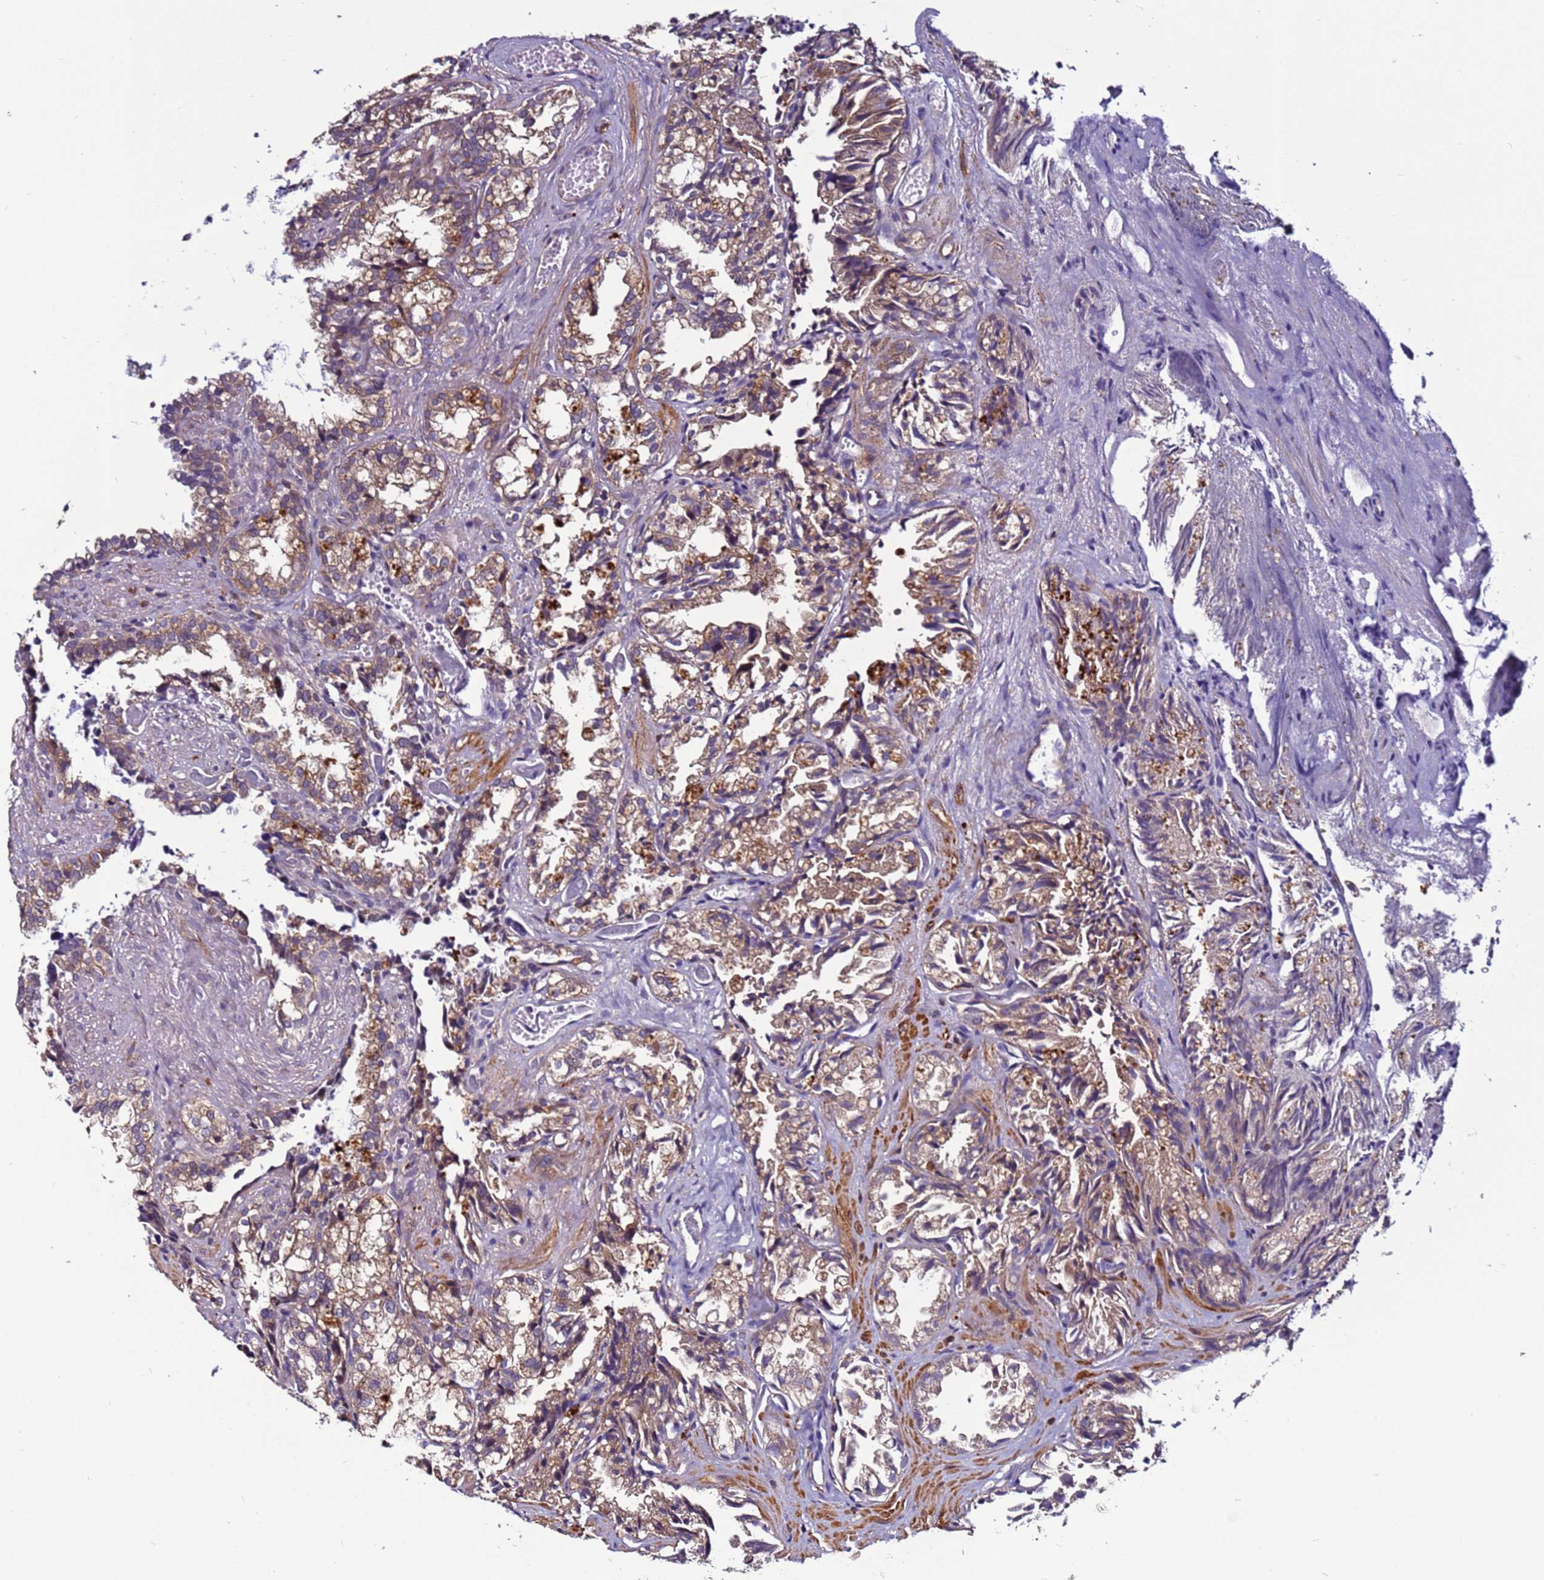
{"staining": {"intensity": "moderate", "quantity": "25%-75%", "location": "cytoplasmic/membranous"}, "tissue": "seminal vesicle", "cell_type": "Glandular cells", "image_type": "normal", "snomed": [{"axis": "morphology", "description": "Normal tissue, NOS"}, {"axis": "topography", "description": "Prostate"}, {"axis": "topography", "description": "Seminal veicle"}], "caption": "The micrograph demonstrates staining of unremarkable seminal vesicle, revealing moderate cytoplasmic/membranous protein expression (brown color) within glandular cells. The protein is stained brown, and the nuclei are stained in blue (DAB (3,3'-diaminobenzidine) IHC with brightfield microscopy, high magnification).", "gene": "GAREM1", "patient": {"sex": "male", "age": 51}}